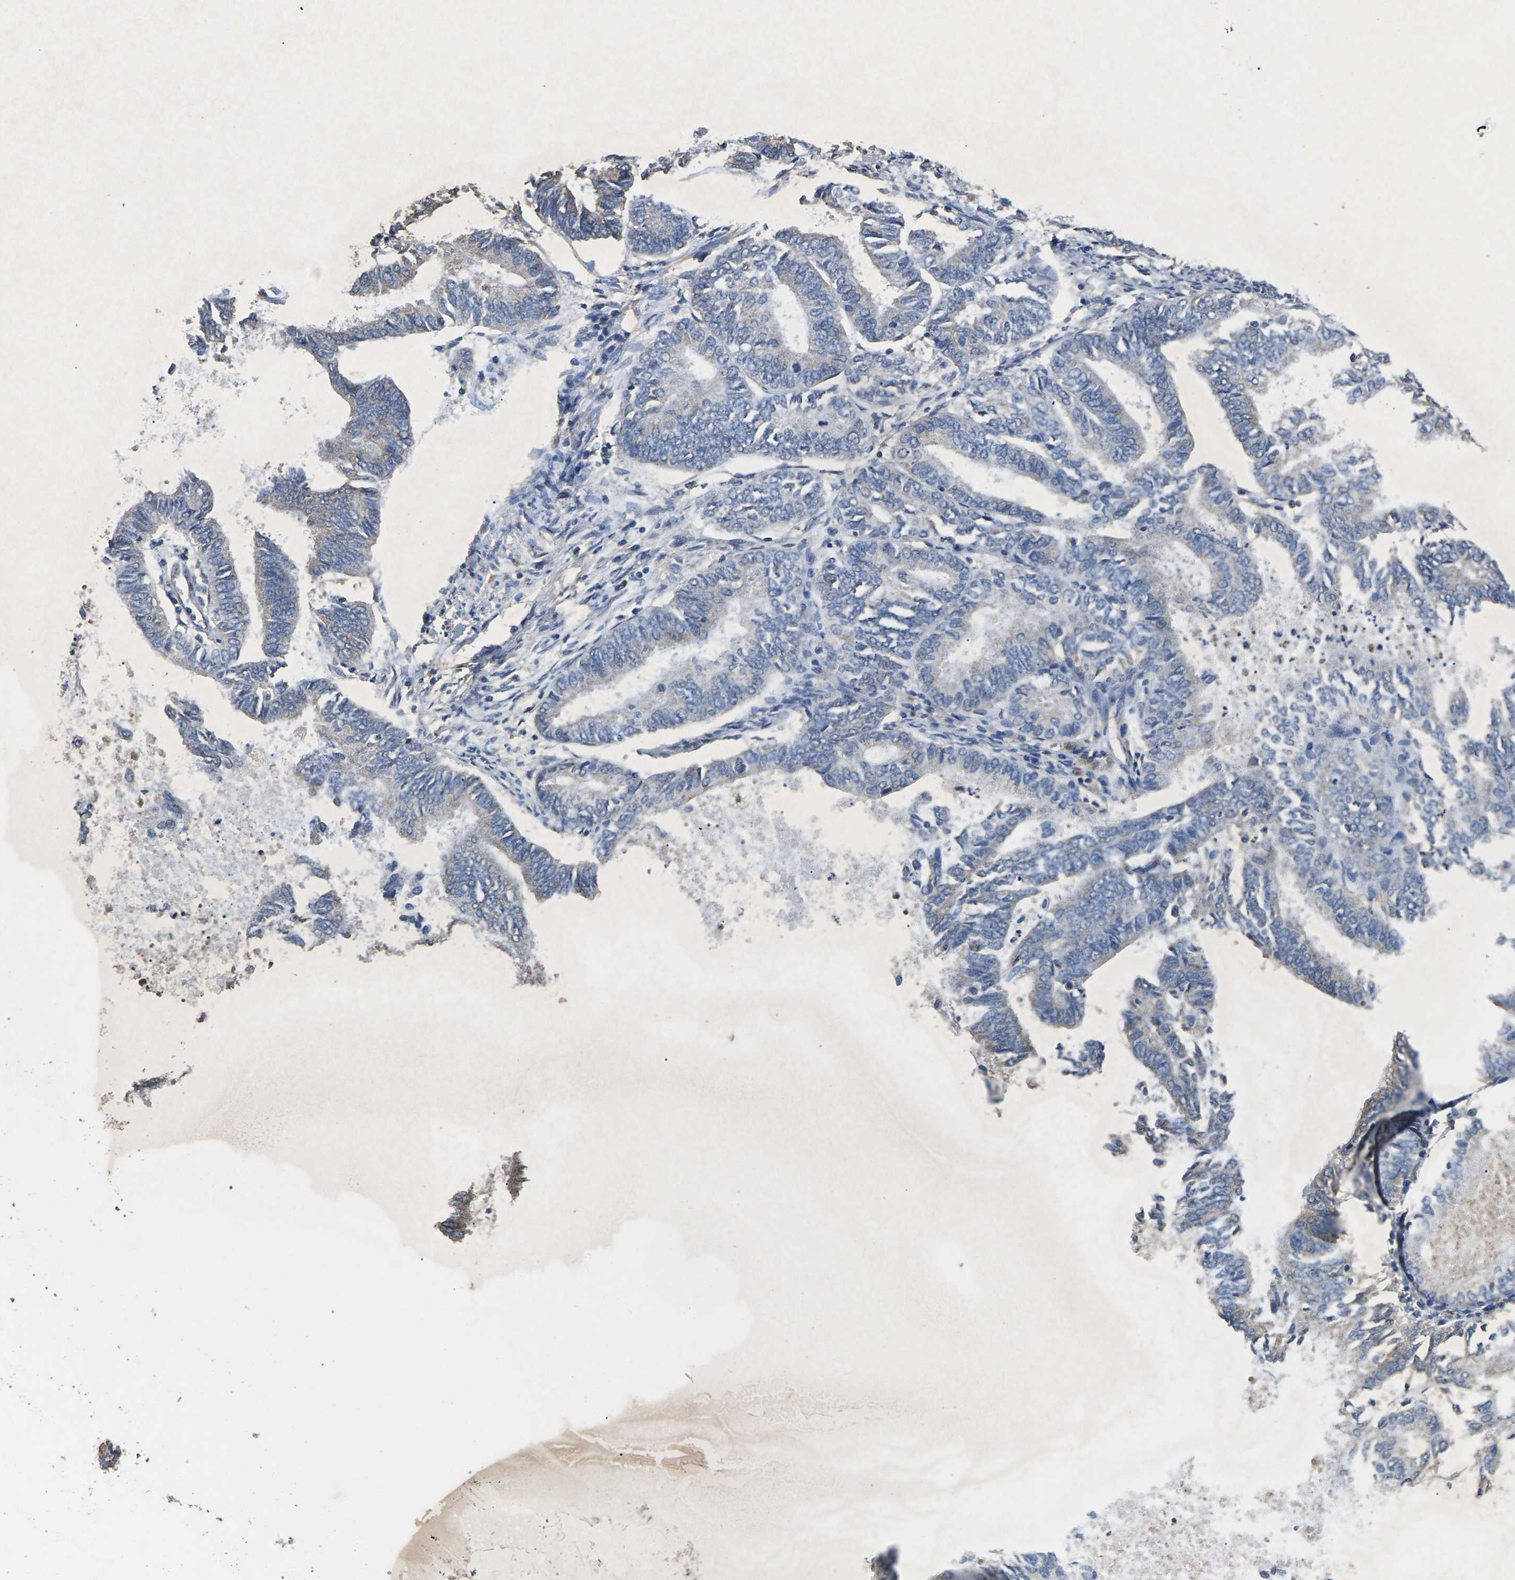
{"staining": {"intensity": "negative", "quantity": "none", "location": "none"}, "tissue": "endometrial cancer", "cell_type": "Tumor cells", "image_type": "cancer", "snomed": [{"axis": "morphology", "description": "Adenocarcinoma, NOS"}, {"axis": "topography", "description": "Endometrium"}], "caption": "Endometrial cancer (adenocarcinoma) stained for a protein using IHC exhibits no expression tumor cells.", "gene": "B4GAT1", "patient": {"sex": "female", "age": 86}}